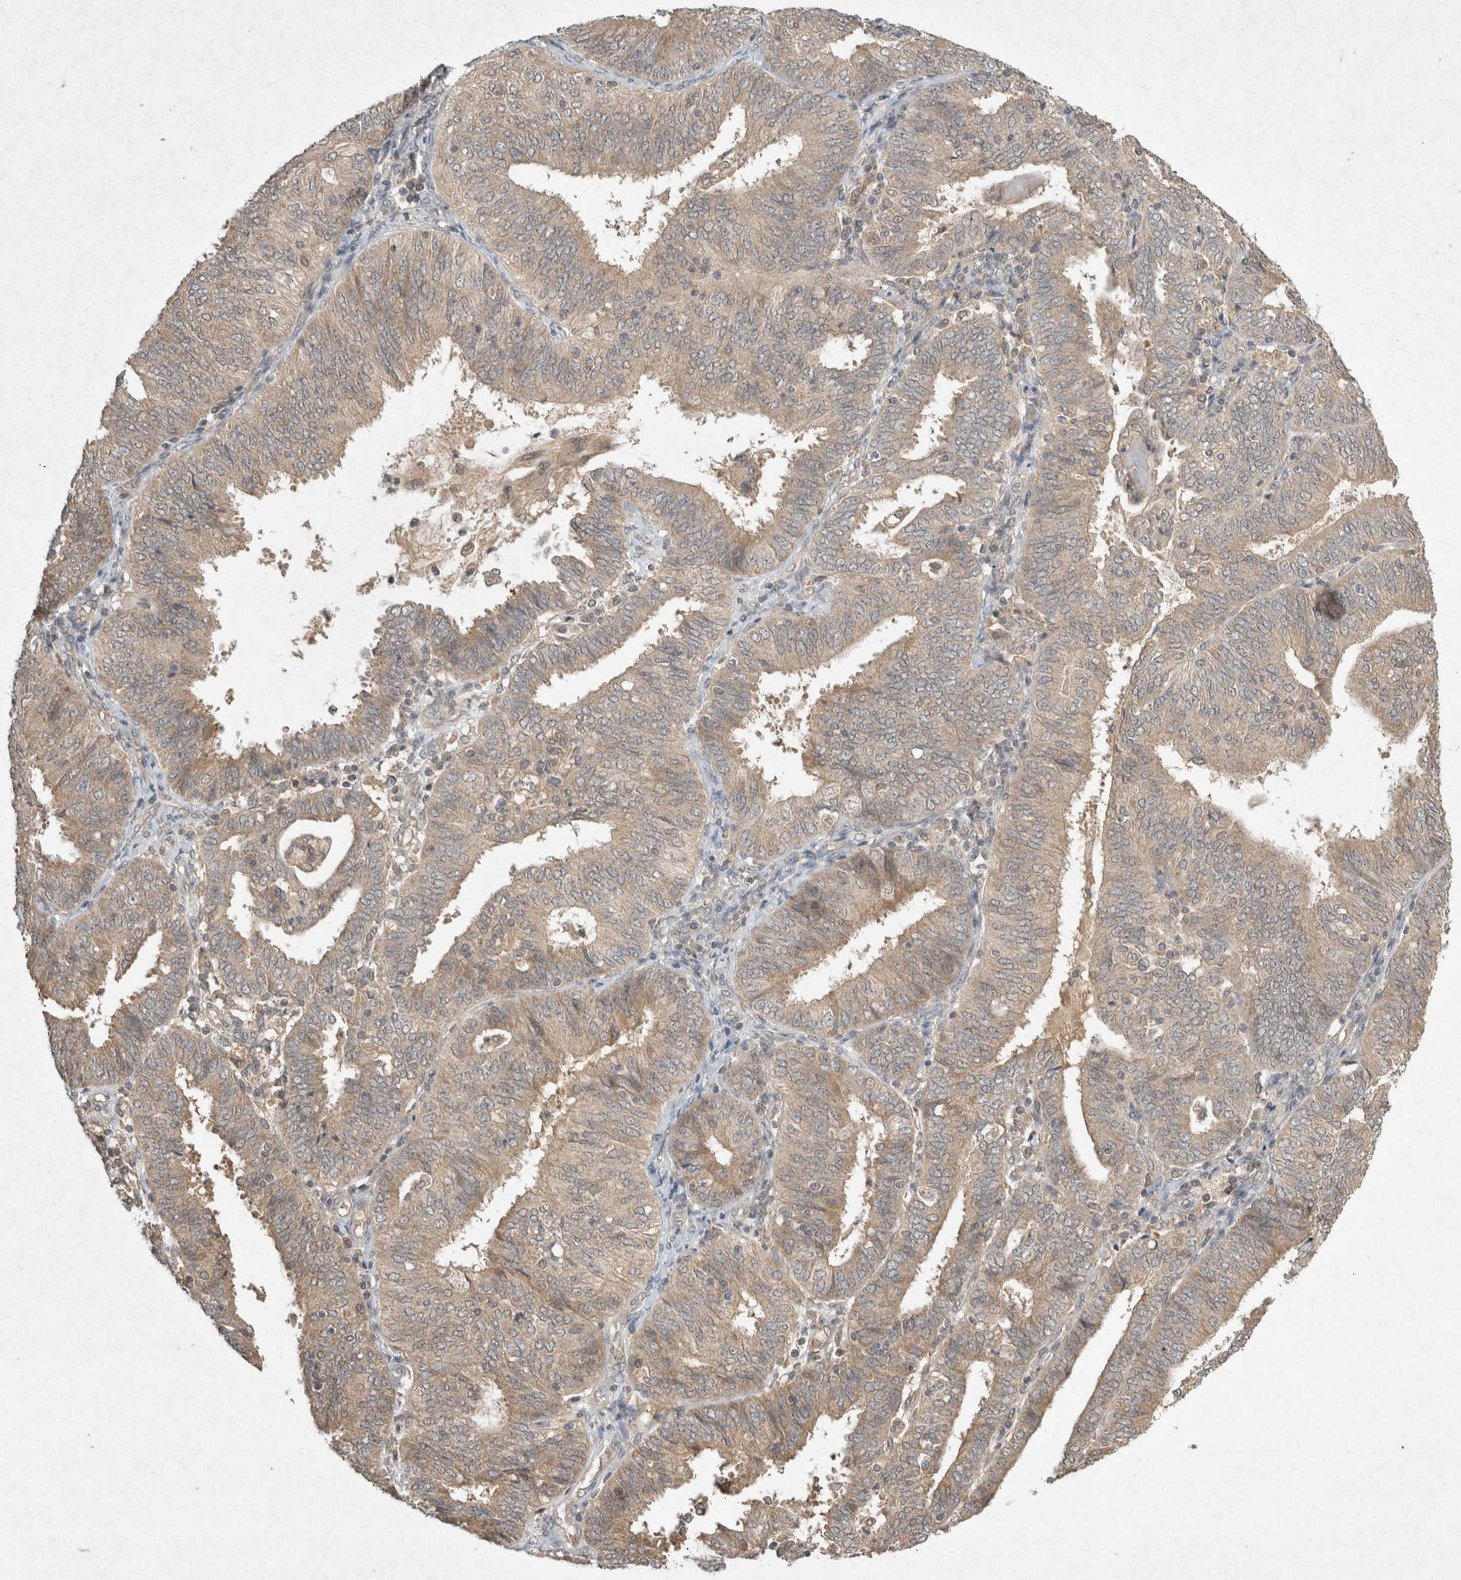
{"staining": {"intensity": "weak", "quantity": ">75%", "location": "cytoplasmic/membranous"}, "tissue": "endometrial cancer", "cell_type": "Tumor cells", "image_type": "cancer", "snomed": [{"axis": "morphology", "description": "Adenocarcinoma, NOS"}, {"axis": "topography", "description": "Endometrium"}], "caption": "Immunohistochemical staining of human adenocarcinoma (endometrial) shows low levels of weak cytoplasmic/membranous positivity in approximately >75% of tumor cells.", "gene": "LOXL2", "patient": {"sex": "female", "age": 58}}